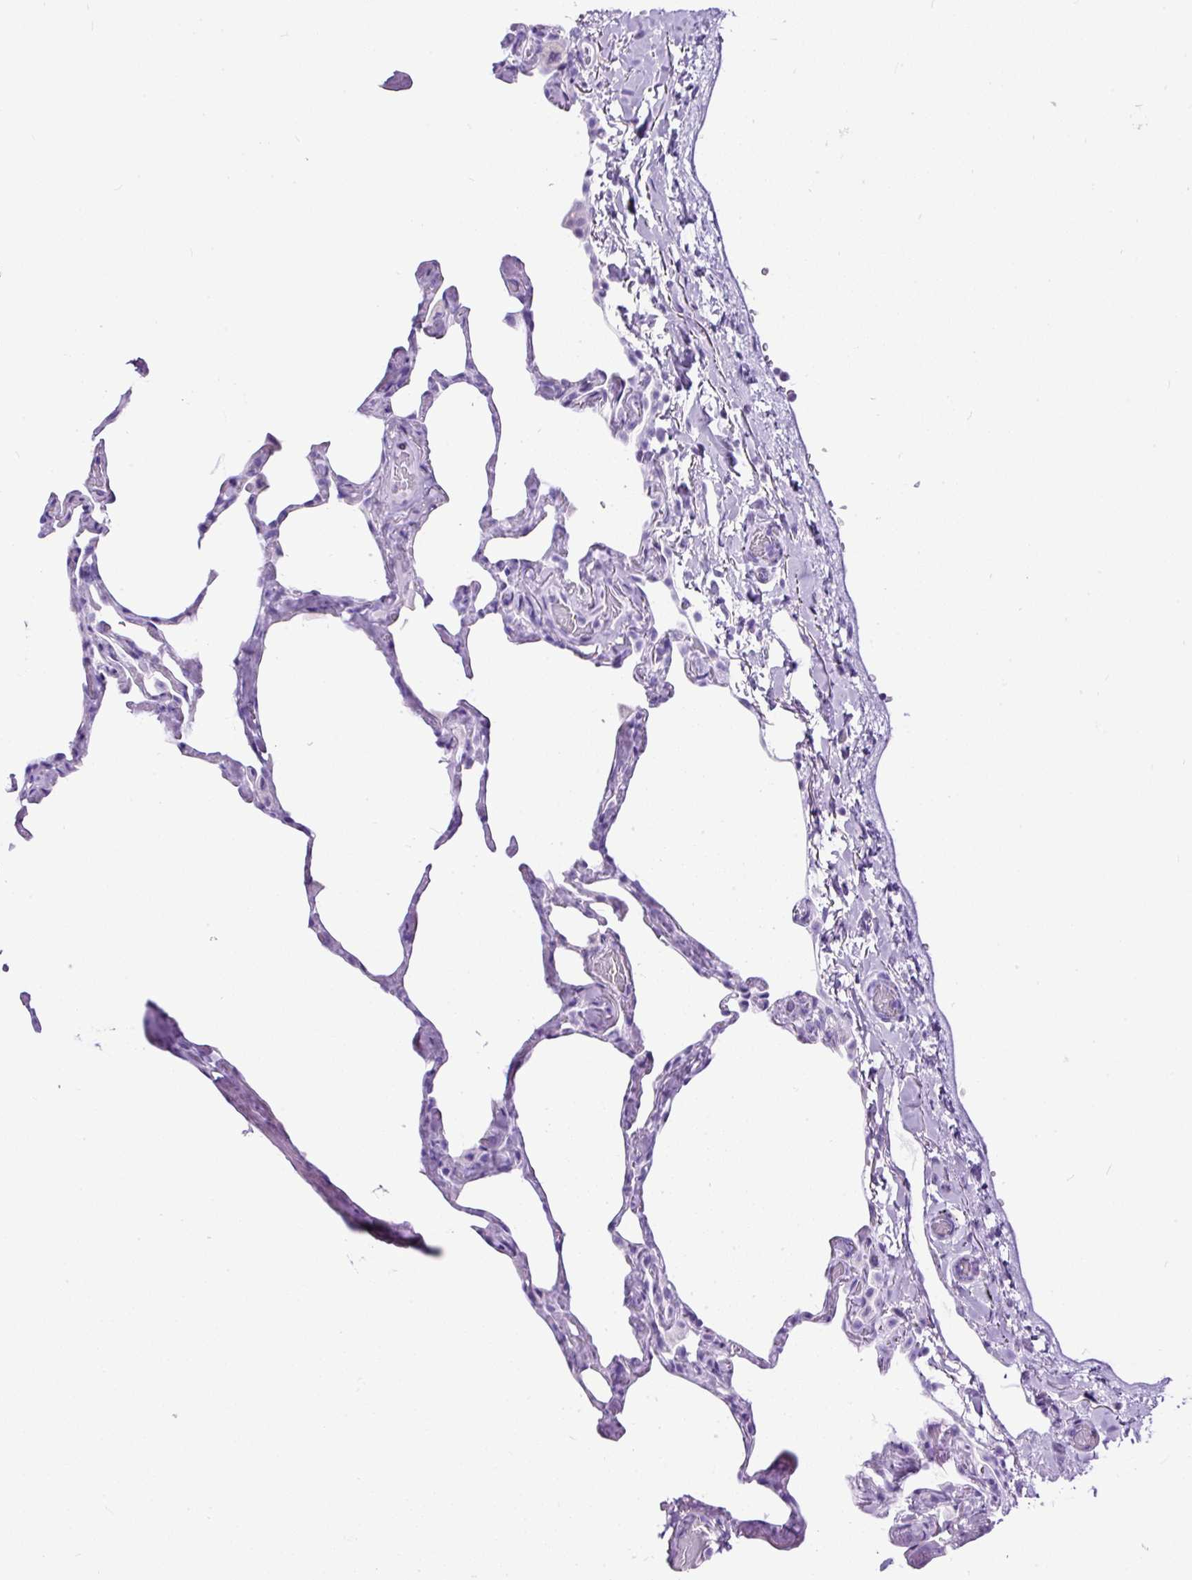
{"staining": {"intensity": "negative", "quantity": "none", "location": "none"}, "tissue": "lung", "cell_type": "Alveolar cells", "image_type": "normal", "snomed": [{"axis": "morphology", "description": "Normal tissue, NOS"}, {"axis": "topography", "description": "Lung"}], "caption": "Normal lung was stained to show a protein in brown. There is no significant positivity in alveolar cells.", "gene": "CEL", "patient": {"sex": "male", "age": 65}}